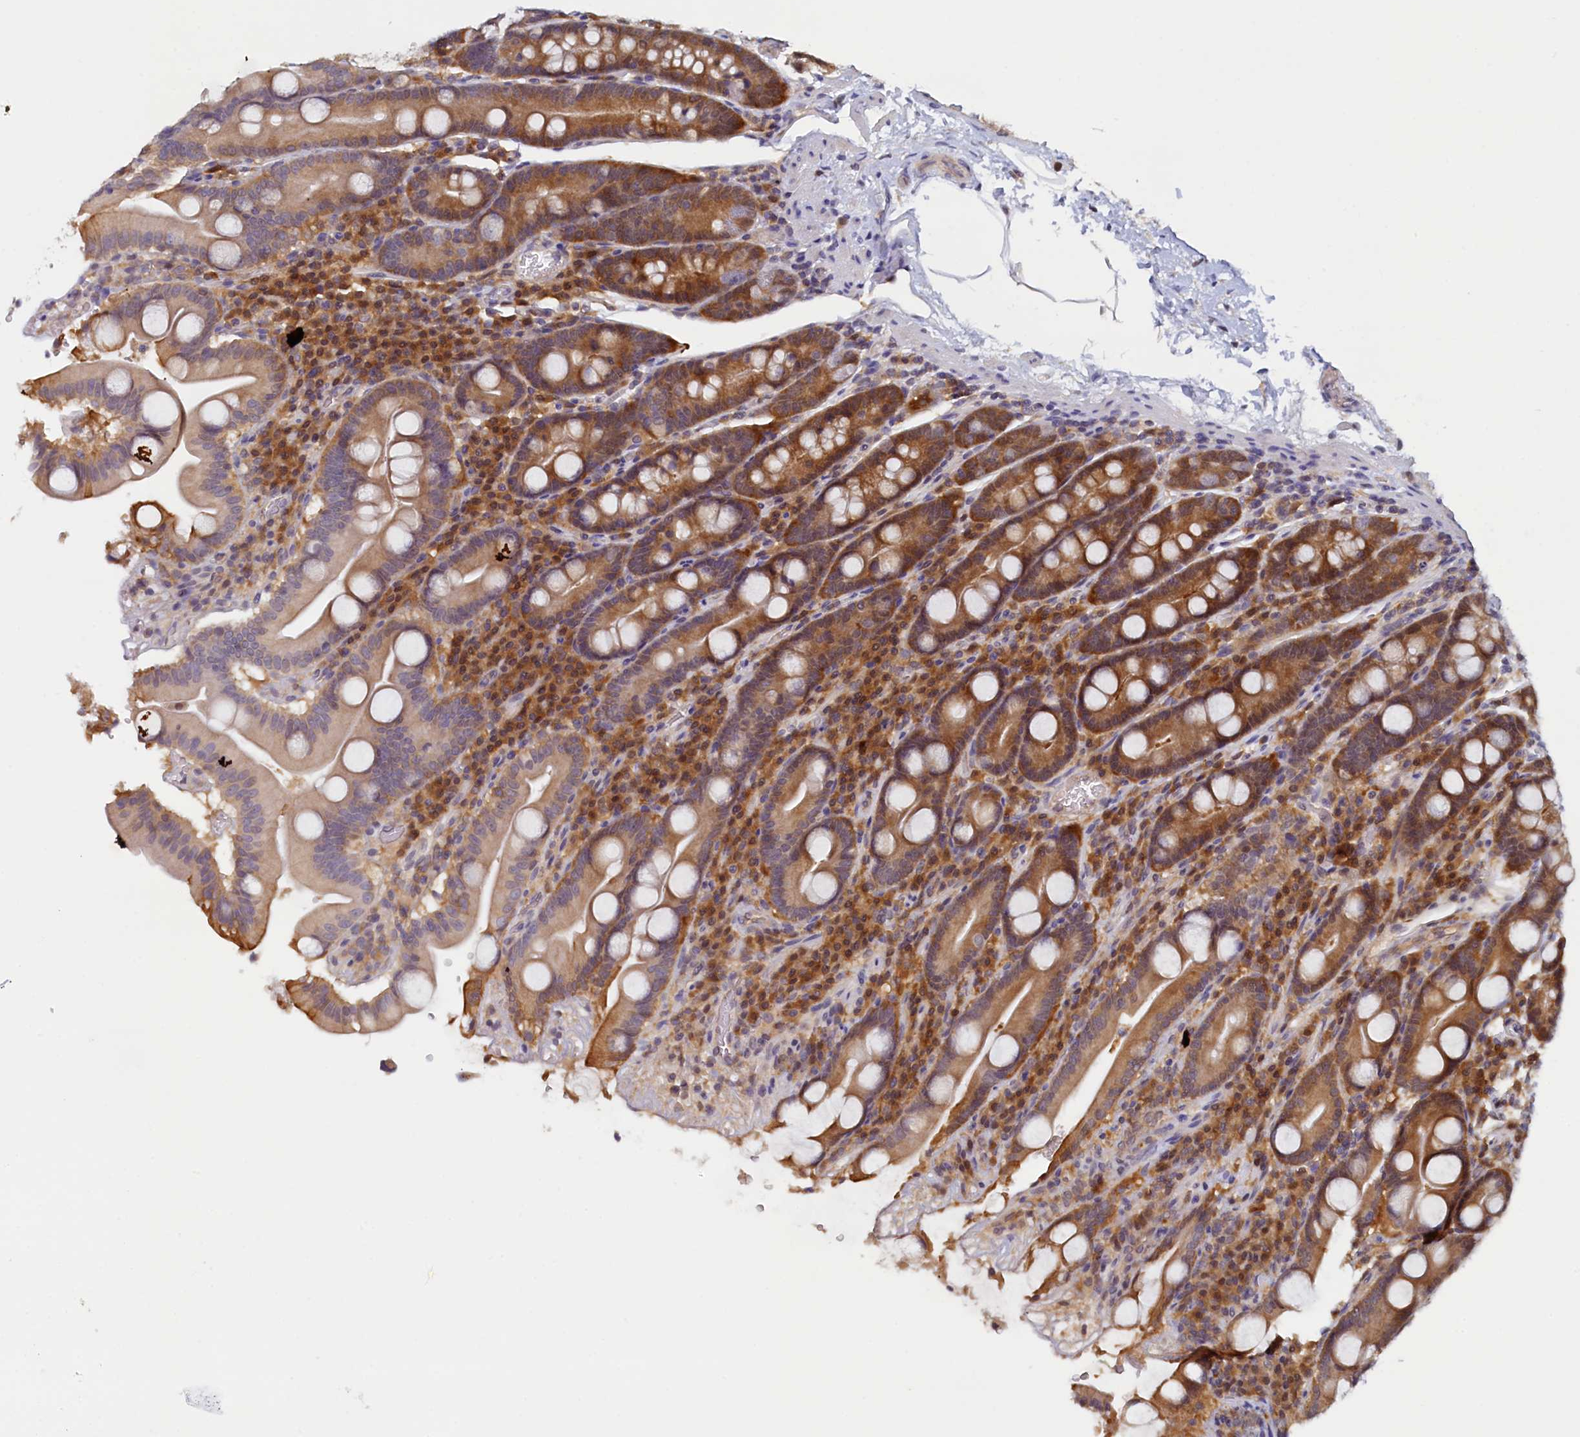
{"staining": {"intensity": "moderate", "quantity": ">75%", "location": "cytoplasmic/membranous"}, "tissue": "duodenum", "cell_type": "Glandular cells", "image_type": "normal", "snomed": [{"axis": "morphology", "description": "Normal tissue, NOS"}, {"axis": "topography", "description": "Duodenum"}], "caption": "Brown immunohistochemical staining in benign human duodenum reveals moderate cytoplasmic/membranous expression in approximately >75% of glandular cells. The protein of interest is shown in brown color, while the nuclei are stained blue.", "gene": "PAAF1", "patient": {"sex": "male", "age": 35}}